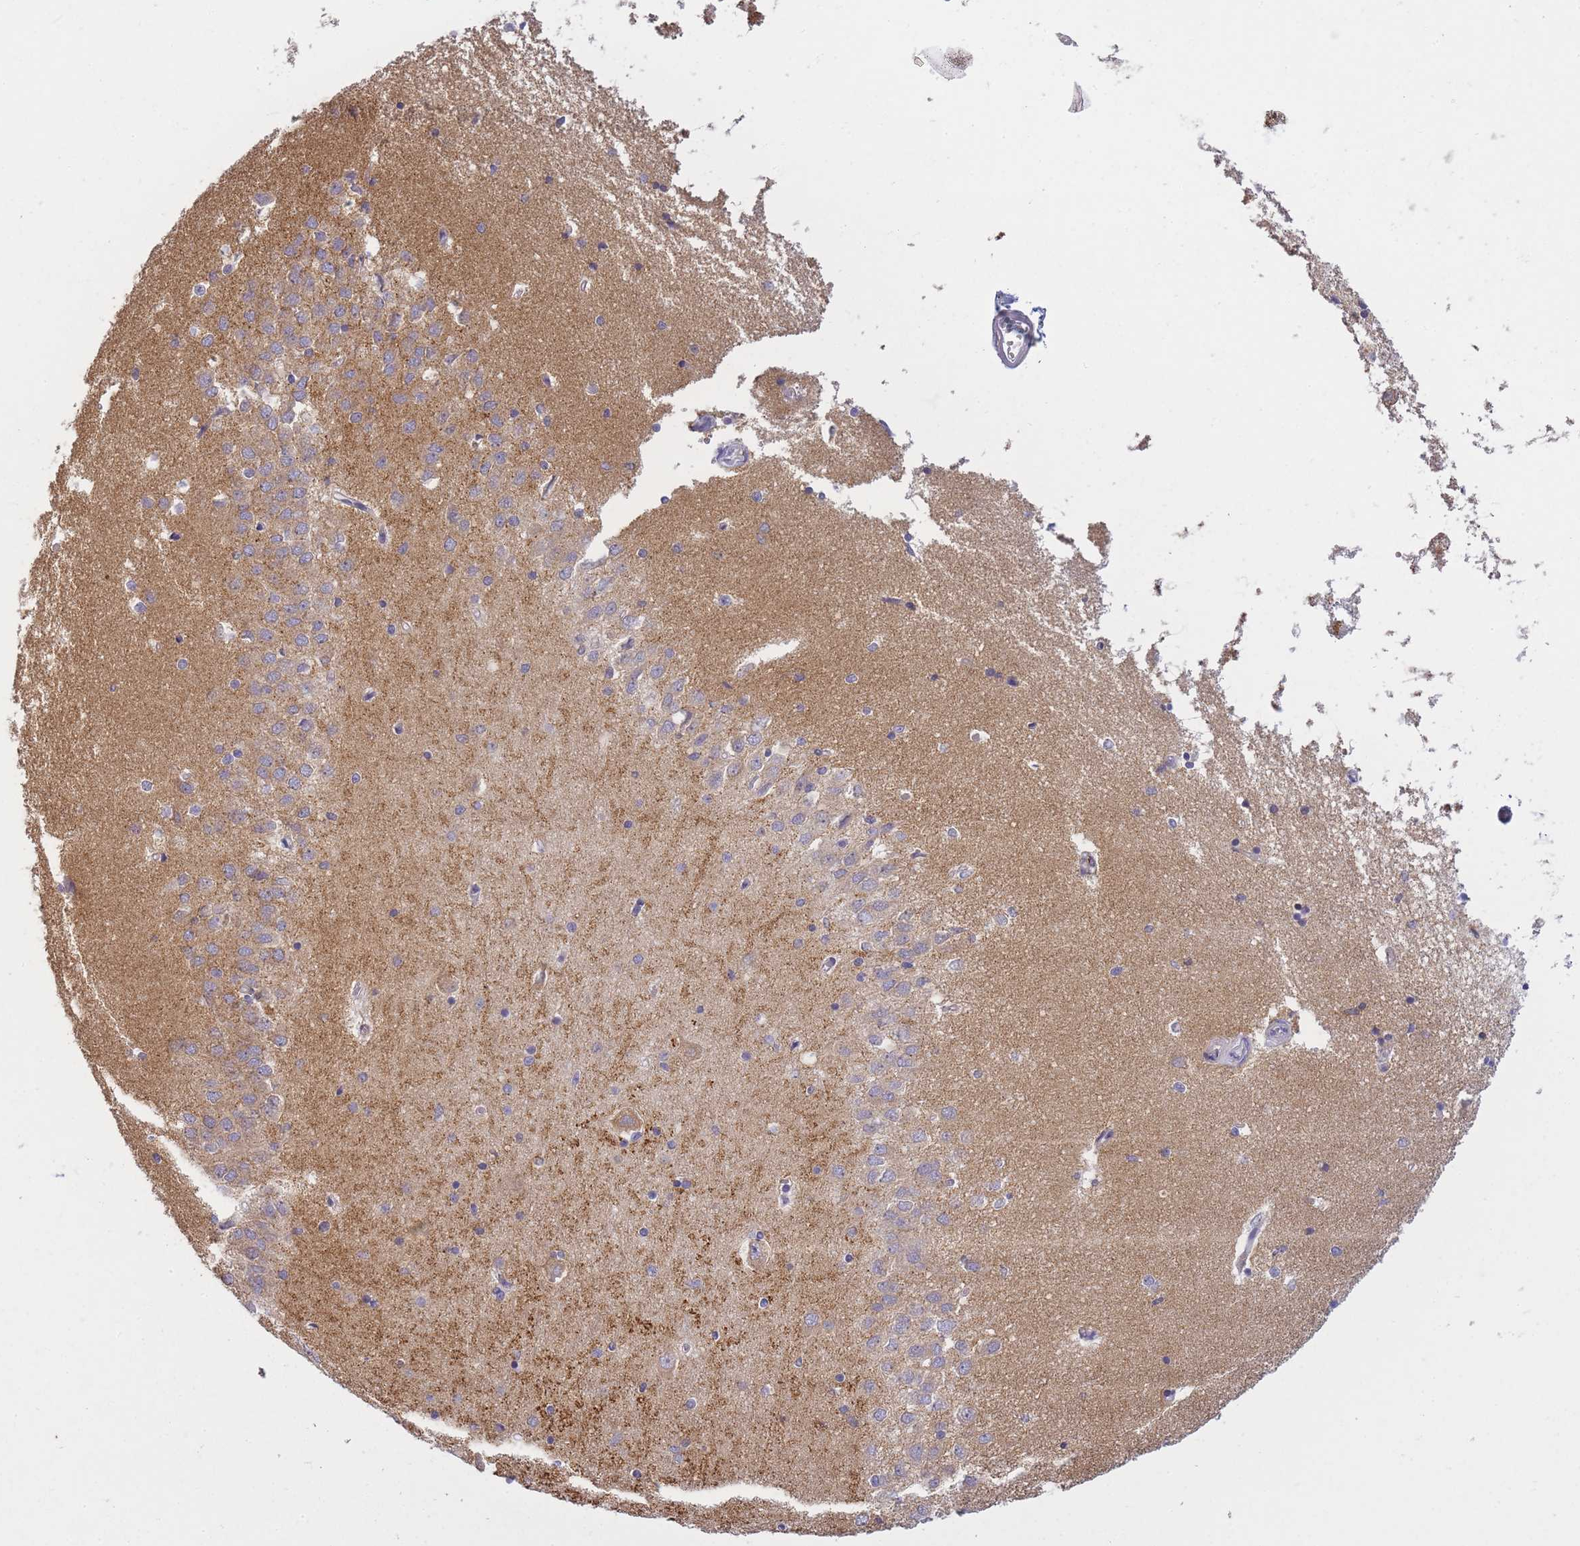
{"staining": {"intensity": "negative", "quantity": "none", "location": "none"}, "tissue": "hippocampus", "cell_type": "Glial cells", "image_type": "normal", "snomed": [{"axis": "morphology", "description": "Normal tissue, NOS"}, {"axis": "topography", "description": "Hippocampus"}], "caption": "Immunohistochemistry of normal hippocampus displays no staining in glial cells.", "gene": "AP3M1", "patient": {"sex": "male", "age": 45}}